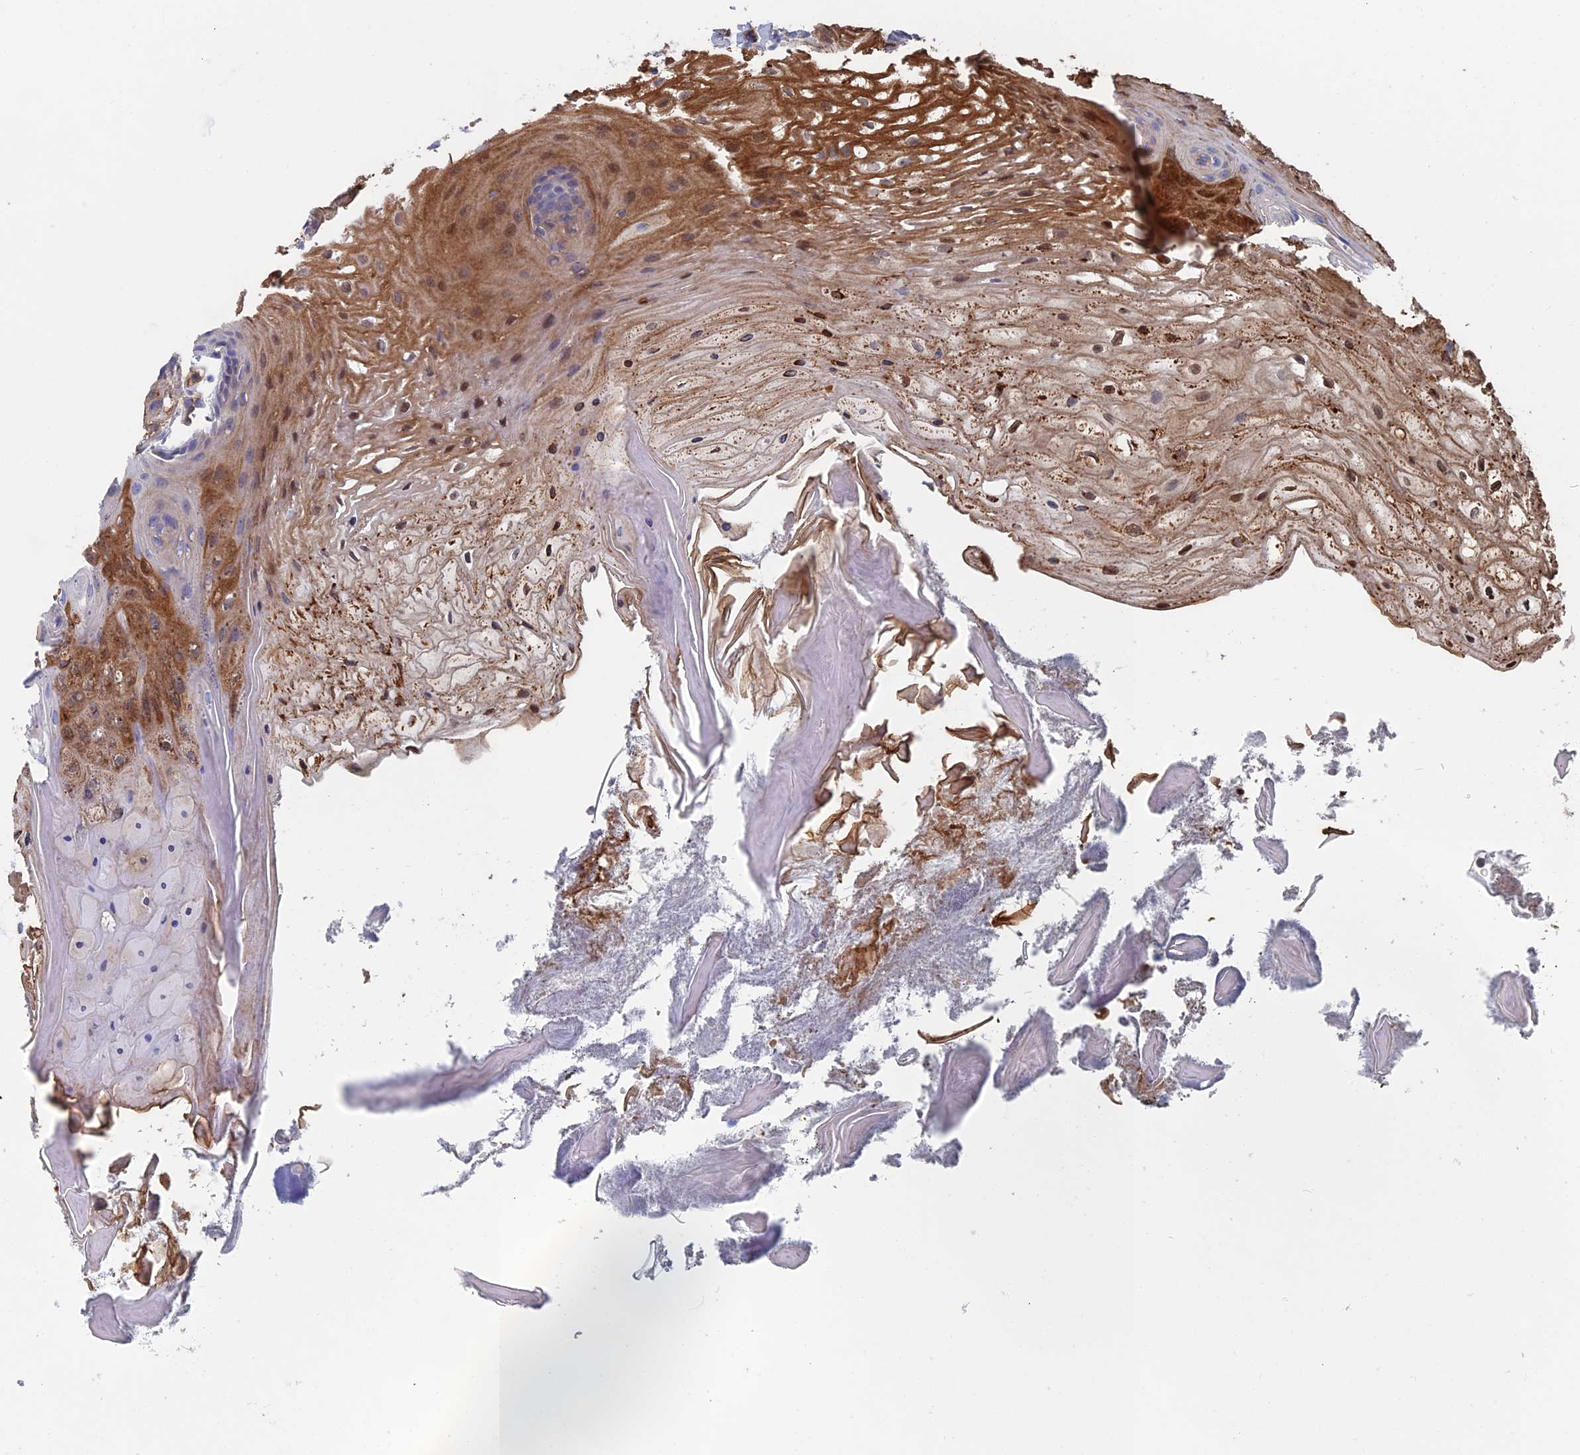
{"staining": {"intensity": "moderate", "quantity": "25%-75%", "location": "cytoplasmic/membranous,nuclear"}, "tissue": "oral mucosa", "cell_type": "Squamous epithelial cells", "image_type": "normal", "snomed": [{"axis": "morphology", "description": "Normal tissue, NOS"}, {"axis": "topography", "description": "Oral tissue"}], "caption": "Oral mucosa was stained to show a protein in brown. There is medium levels of moderate cytoplasmic/membranous,nuclear staining in approximately 25%-75% of squamous epithelial cells. (Stains: DAB in brown, nuclei in blue, Microscopy: brightfield microscopy at high magnification).", "gene": "SNX11", "patient": {"sex": "female", "age": 80}}